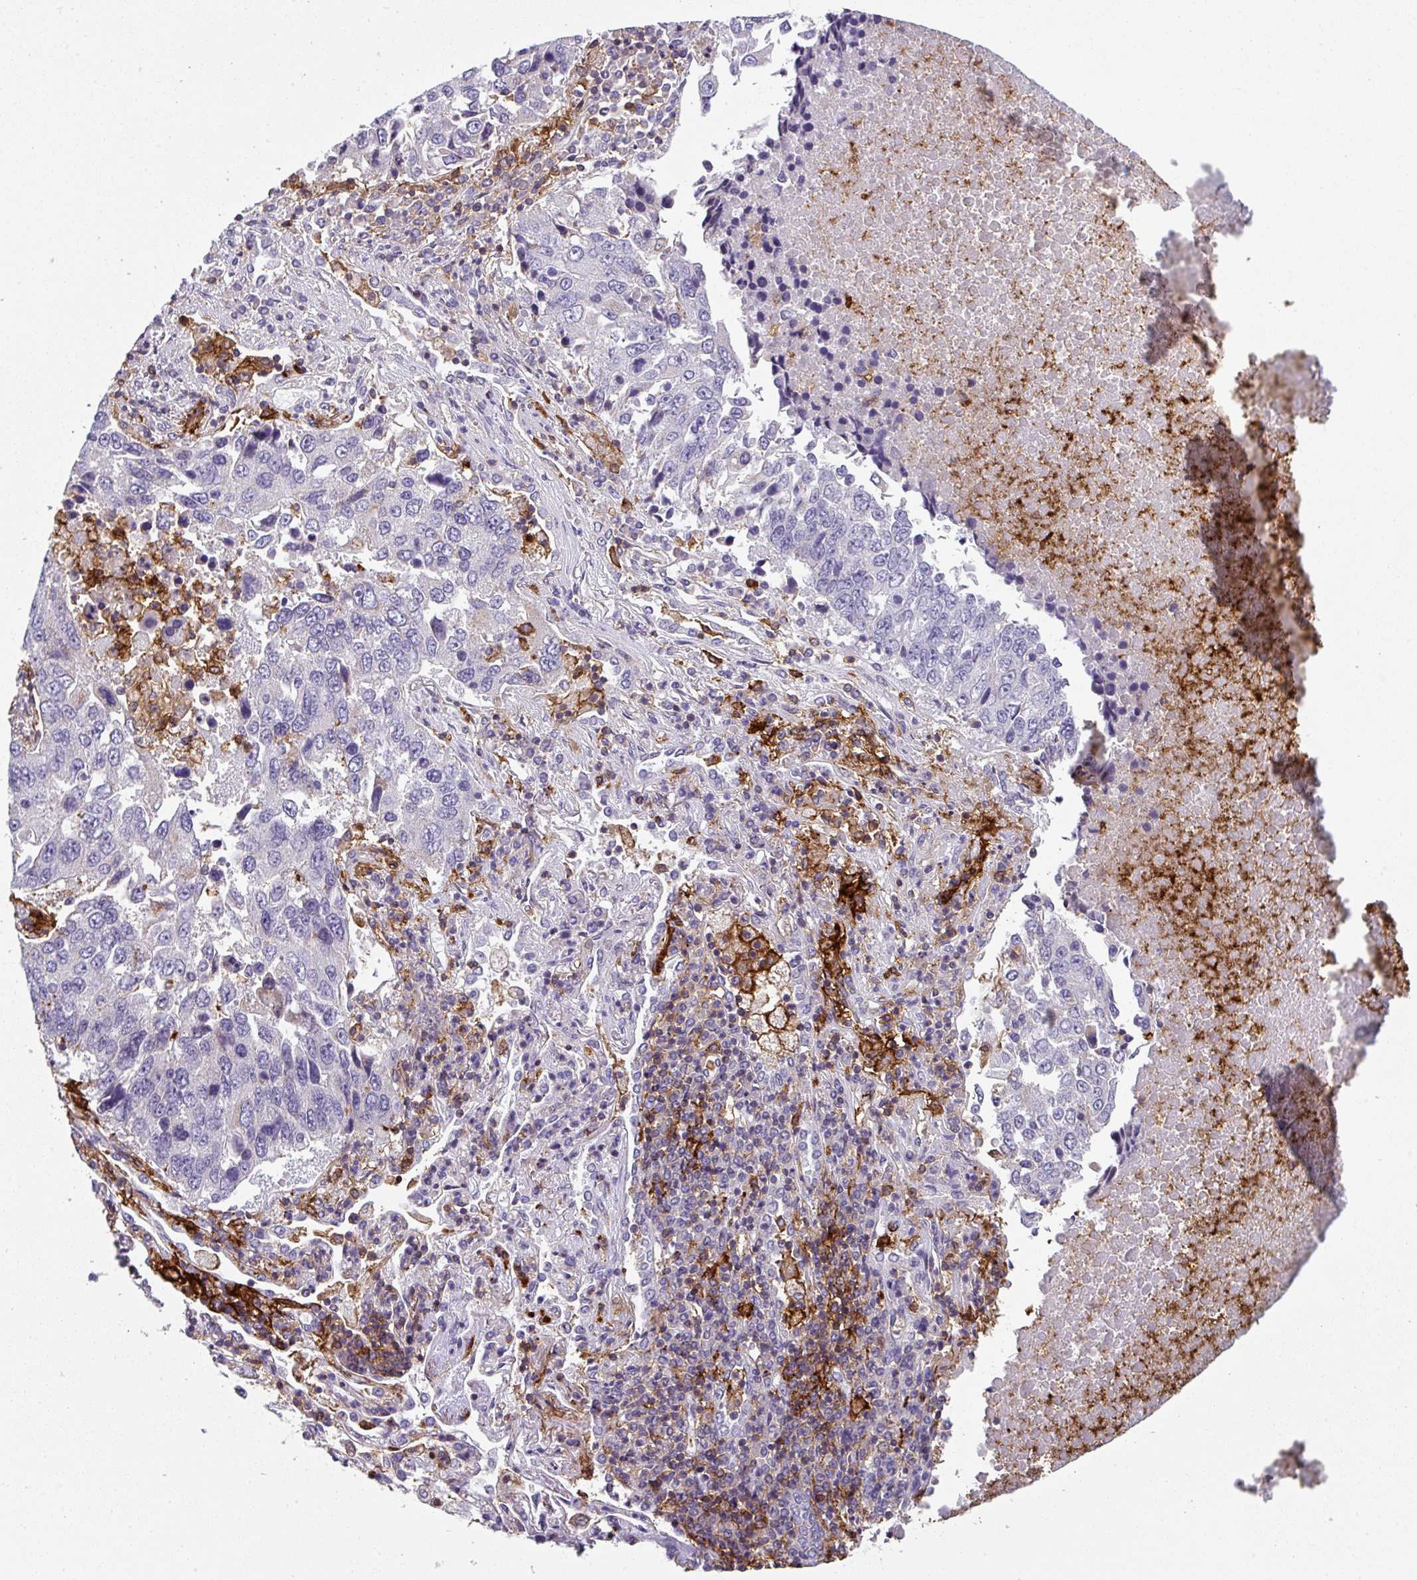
{"staining": {"intensity": "negative", "quantity": "none", "location": "none"}, "tissue": "lung cancer", "cell_type": "Tumor cells", "image_type": "cancer", "snomed": [{"axis": "morphology", "description": "Squamous cell carcinoma, NOS"}, {"axis": "topography", "description": "Lung"}], "caption": "The photomicrograph reveals no significant expression in tumor cells of lung squamous cell carcinoma.", "gene": "EXOSC5", "patient": {"sex": "female", "age": 66}}